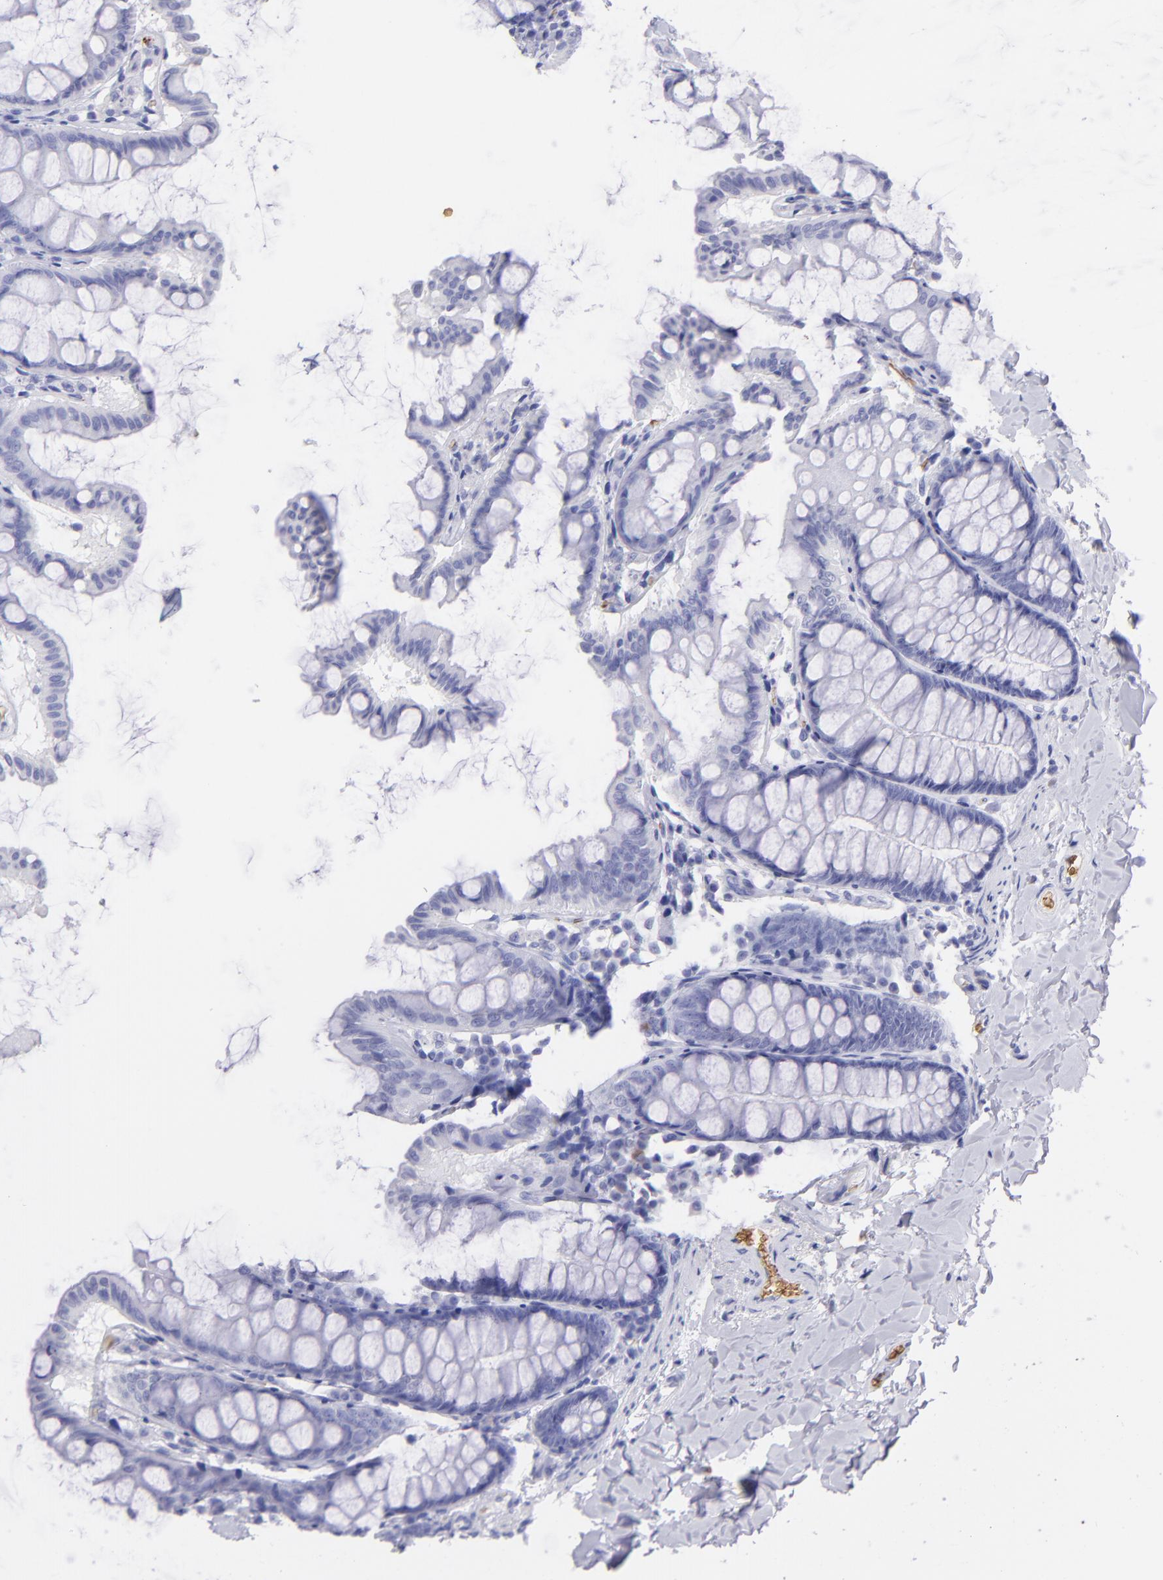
{"staining": {"intensity": "negative", "quantity": "none", "location": "none"}, "tissue": "colon", "cell_type": "Endothelial cells", "image_type": "normal", "snomed": [{"axis": "morphology", "description": "Normal tissue, NOS"}, {"axis": "topography", "description": "Colon"}], "caption": "Endothelial cells are negative for brown protein staining in normal colon. (DAB (3,3'-diaminobenzidine) immunohistochemistry, high magnification).", "gene": "GYPA", "patient": {"sex": "female", "age": 61}}